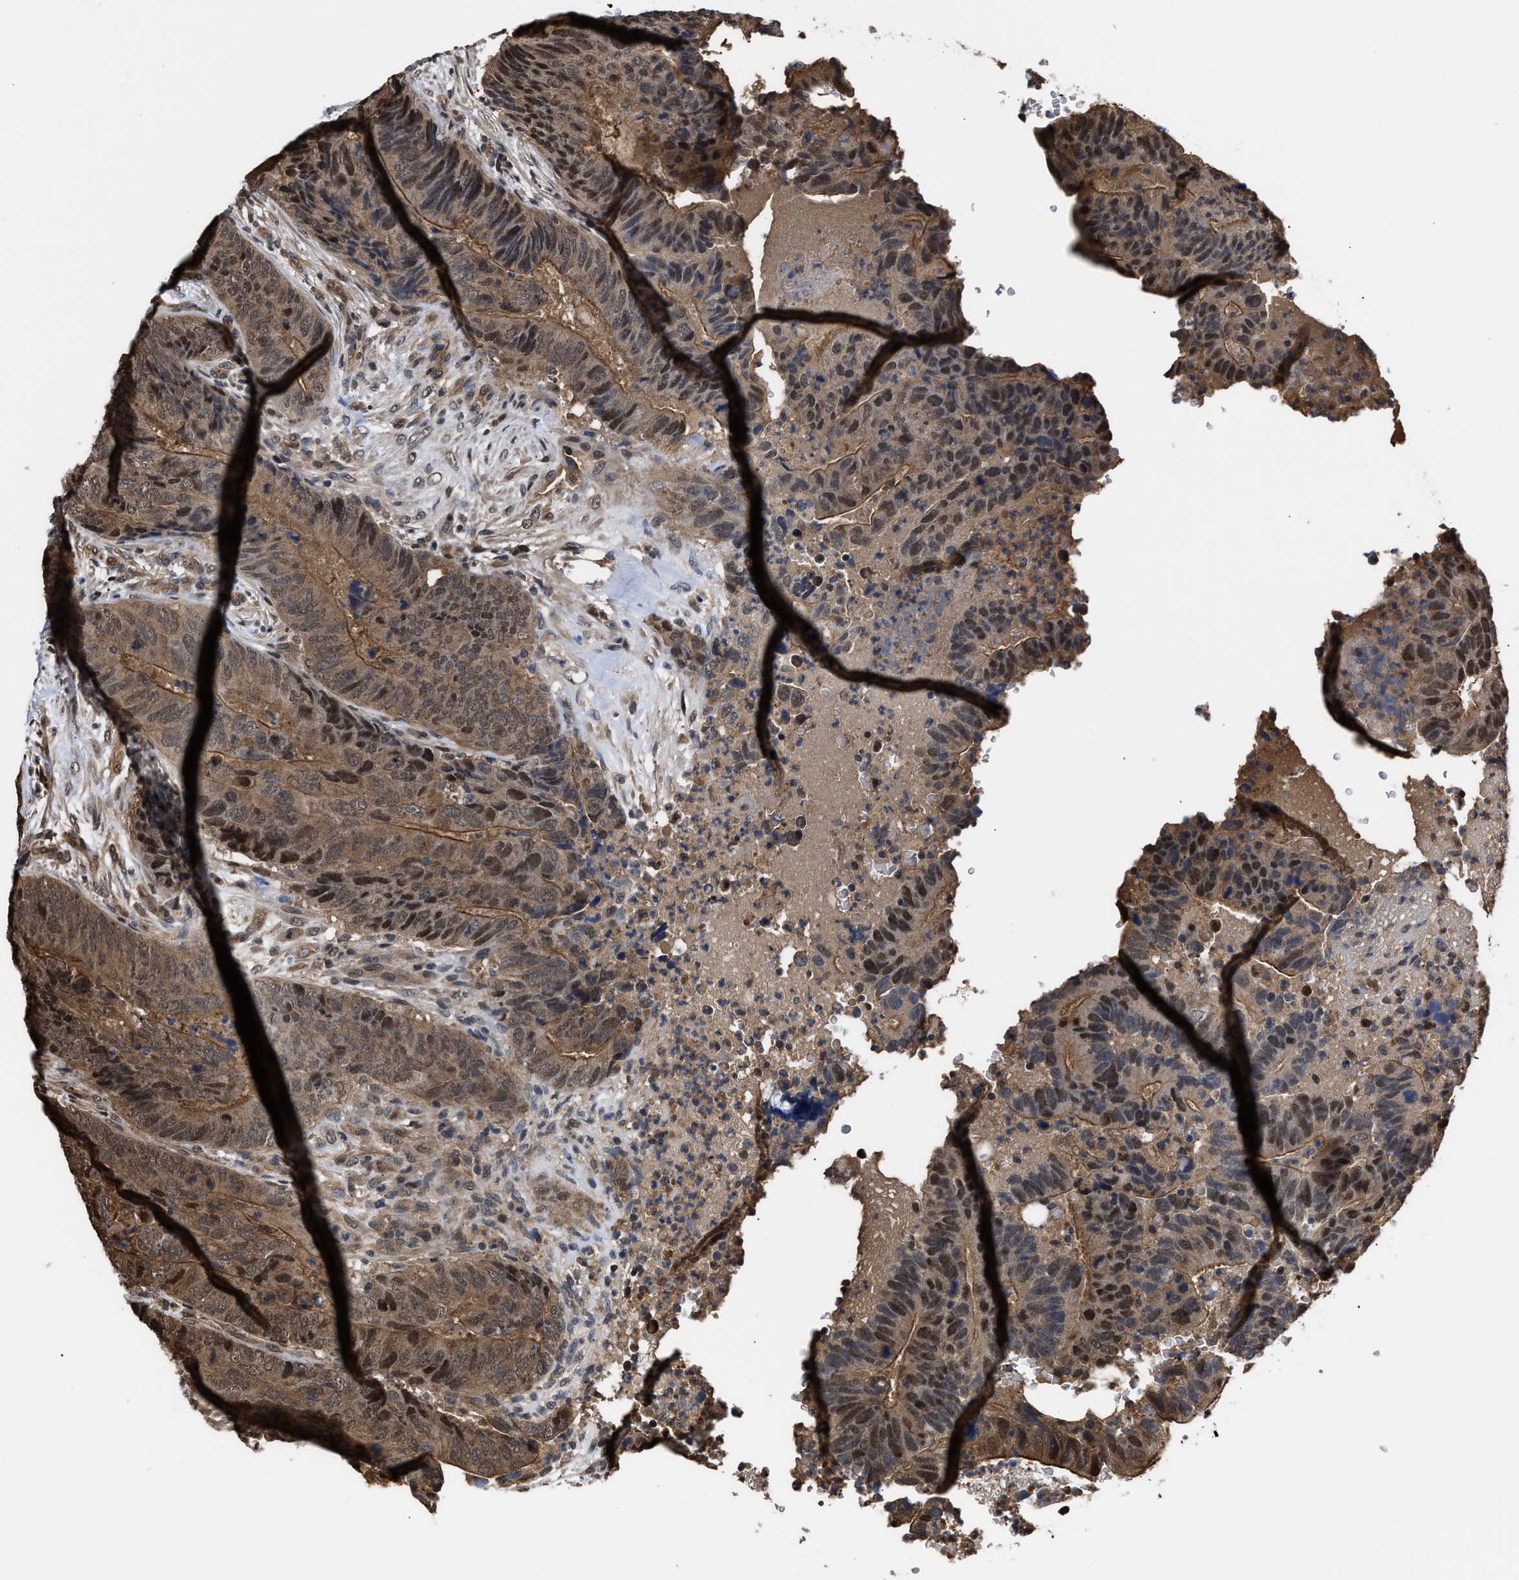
{"staining": {"intensity": "moderate", "quantity": ">75%", "location": "cytoplasmic/membranous,nuclear"}, "tissue": "colorectal cancer", "cell_type": "Tumor cells", "image_type": "cancer", "snomed": [{"axis": "morphology", "description": "Adenocarcinoma, NOS"}, {"axis": "topography", "description": "Colon"}], "caption": "Tumor cells reveal medium levels of moderate cytoplasmic/membranous and nuclear expression in approximately >75% of cells in human colorectal cancer.", "gene": "SCAI", "patient": {"sex": "male", "age": 56}}